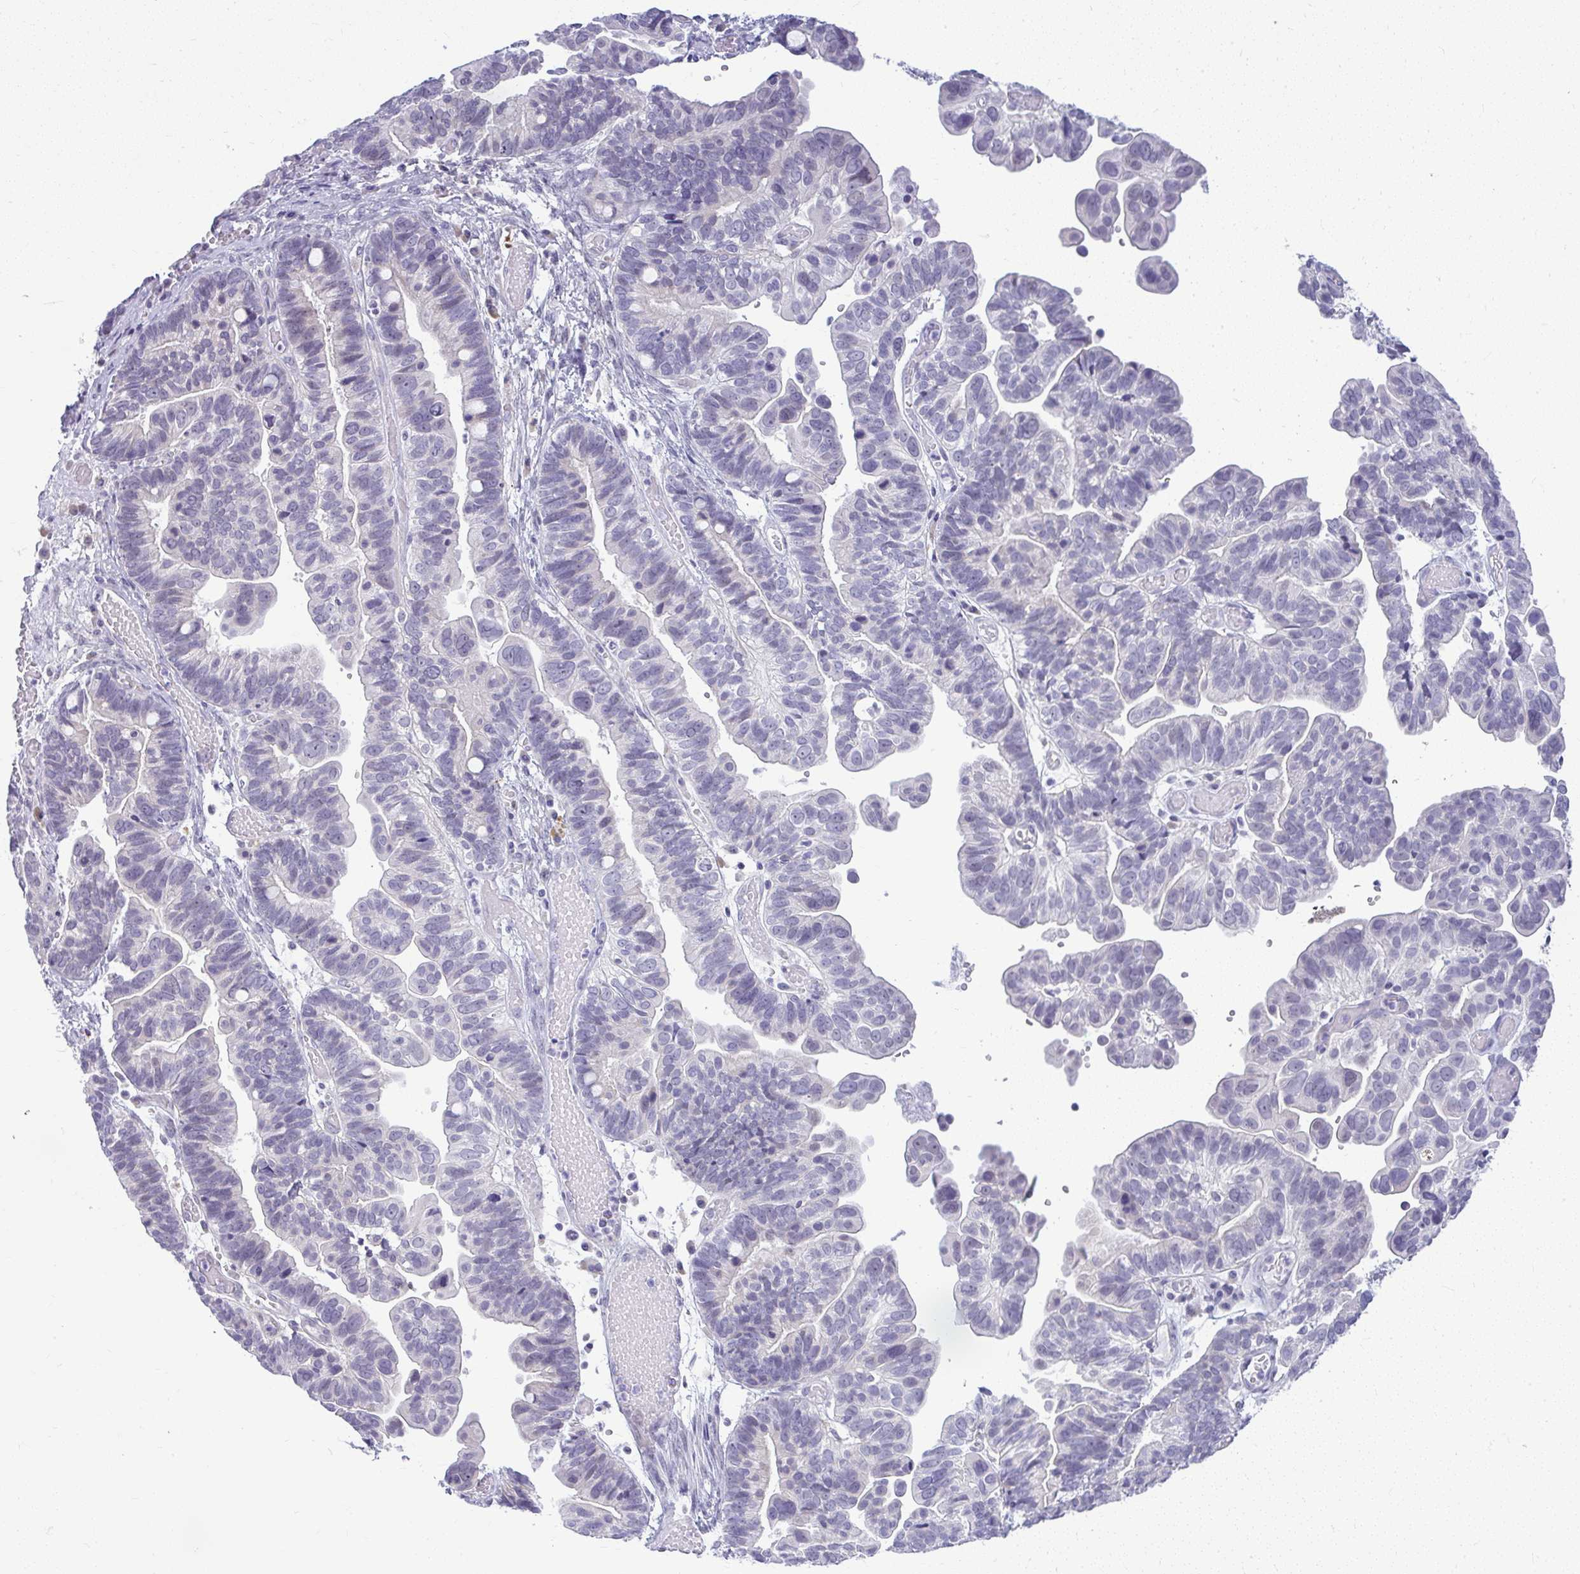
{"staining": {"intensity": "negative", "quantity": "none", "location": "none"}, "tissue": "ovarian cancer", "cell_type": "Tumor cells", "image_type": "cancer", "snomed": [{"axis": "morphology", "description": "Cystadenocarcinoma, serous, NOS"}, {"axis": "topography", "description": "Ovary"}], "caption": "Immunohistochemical staining of serous cystadenocarcinoma (ovarian) exhibits no significant positivity in tumor cells.", "gene": "TEX33", "patient": {"sex": "female", "age": 56}}